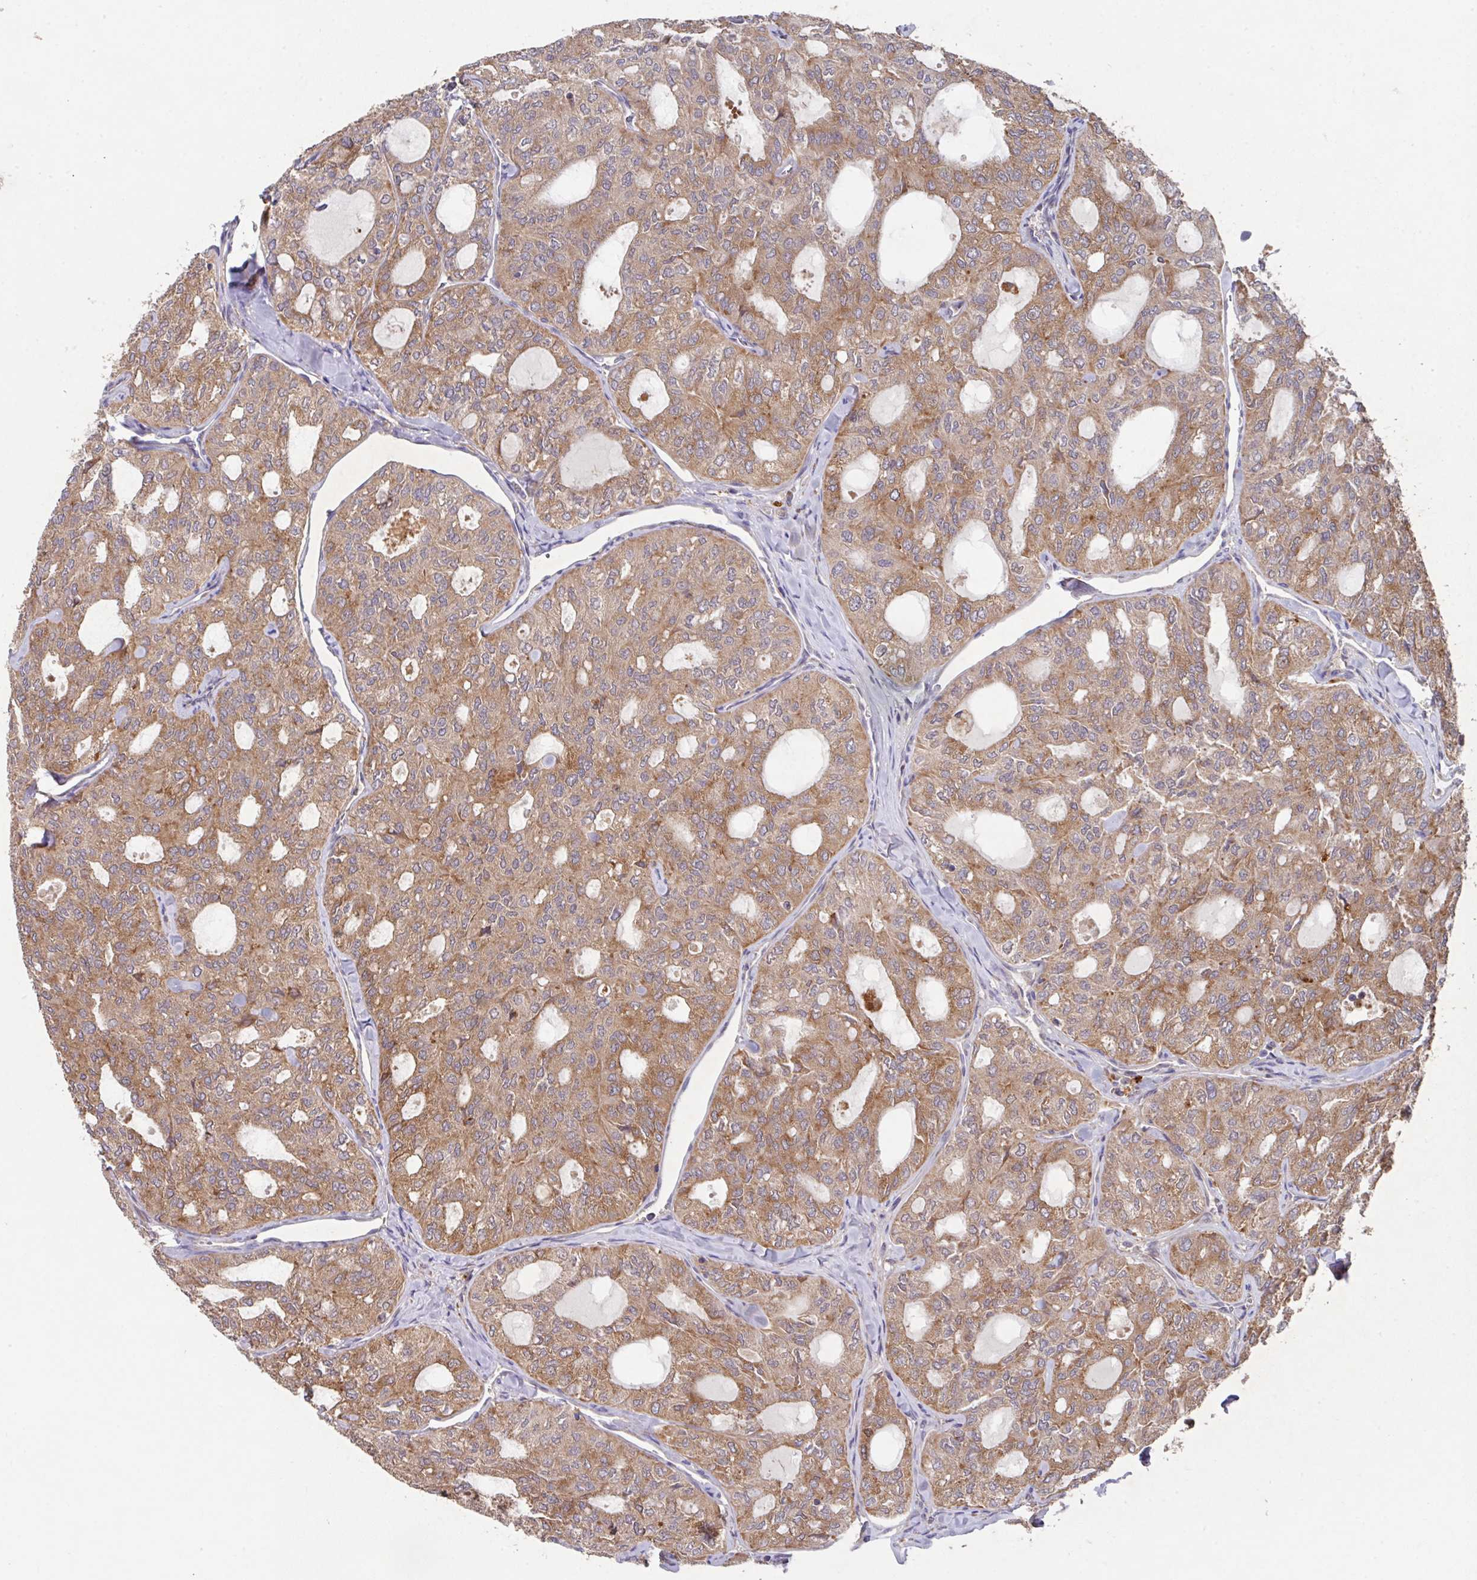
{"staining": {"intensity": "moderate", "quantity": ">75%", "location": "cytoplasmic/membranous"}, "tissue": "thyroid cancer", "cell_type": "Tumor cells", "image_type": "cancer", "snomed": [{"axis": "morphology", "description": "Follicular adenoma carcinoma, NOS"}, {"axis": "topography", "description": "Thyroid gland"}], "caption": "This is an image of IHC staining of thyroid follicular adenoma carcinoma, which shows moderate expression in the cytoplasmic/membranous of tumor cells.", "gene": "TRIM14", "patient": {"sex": "male", "age": 75}}